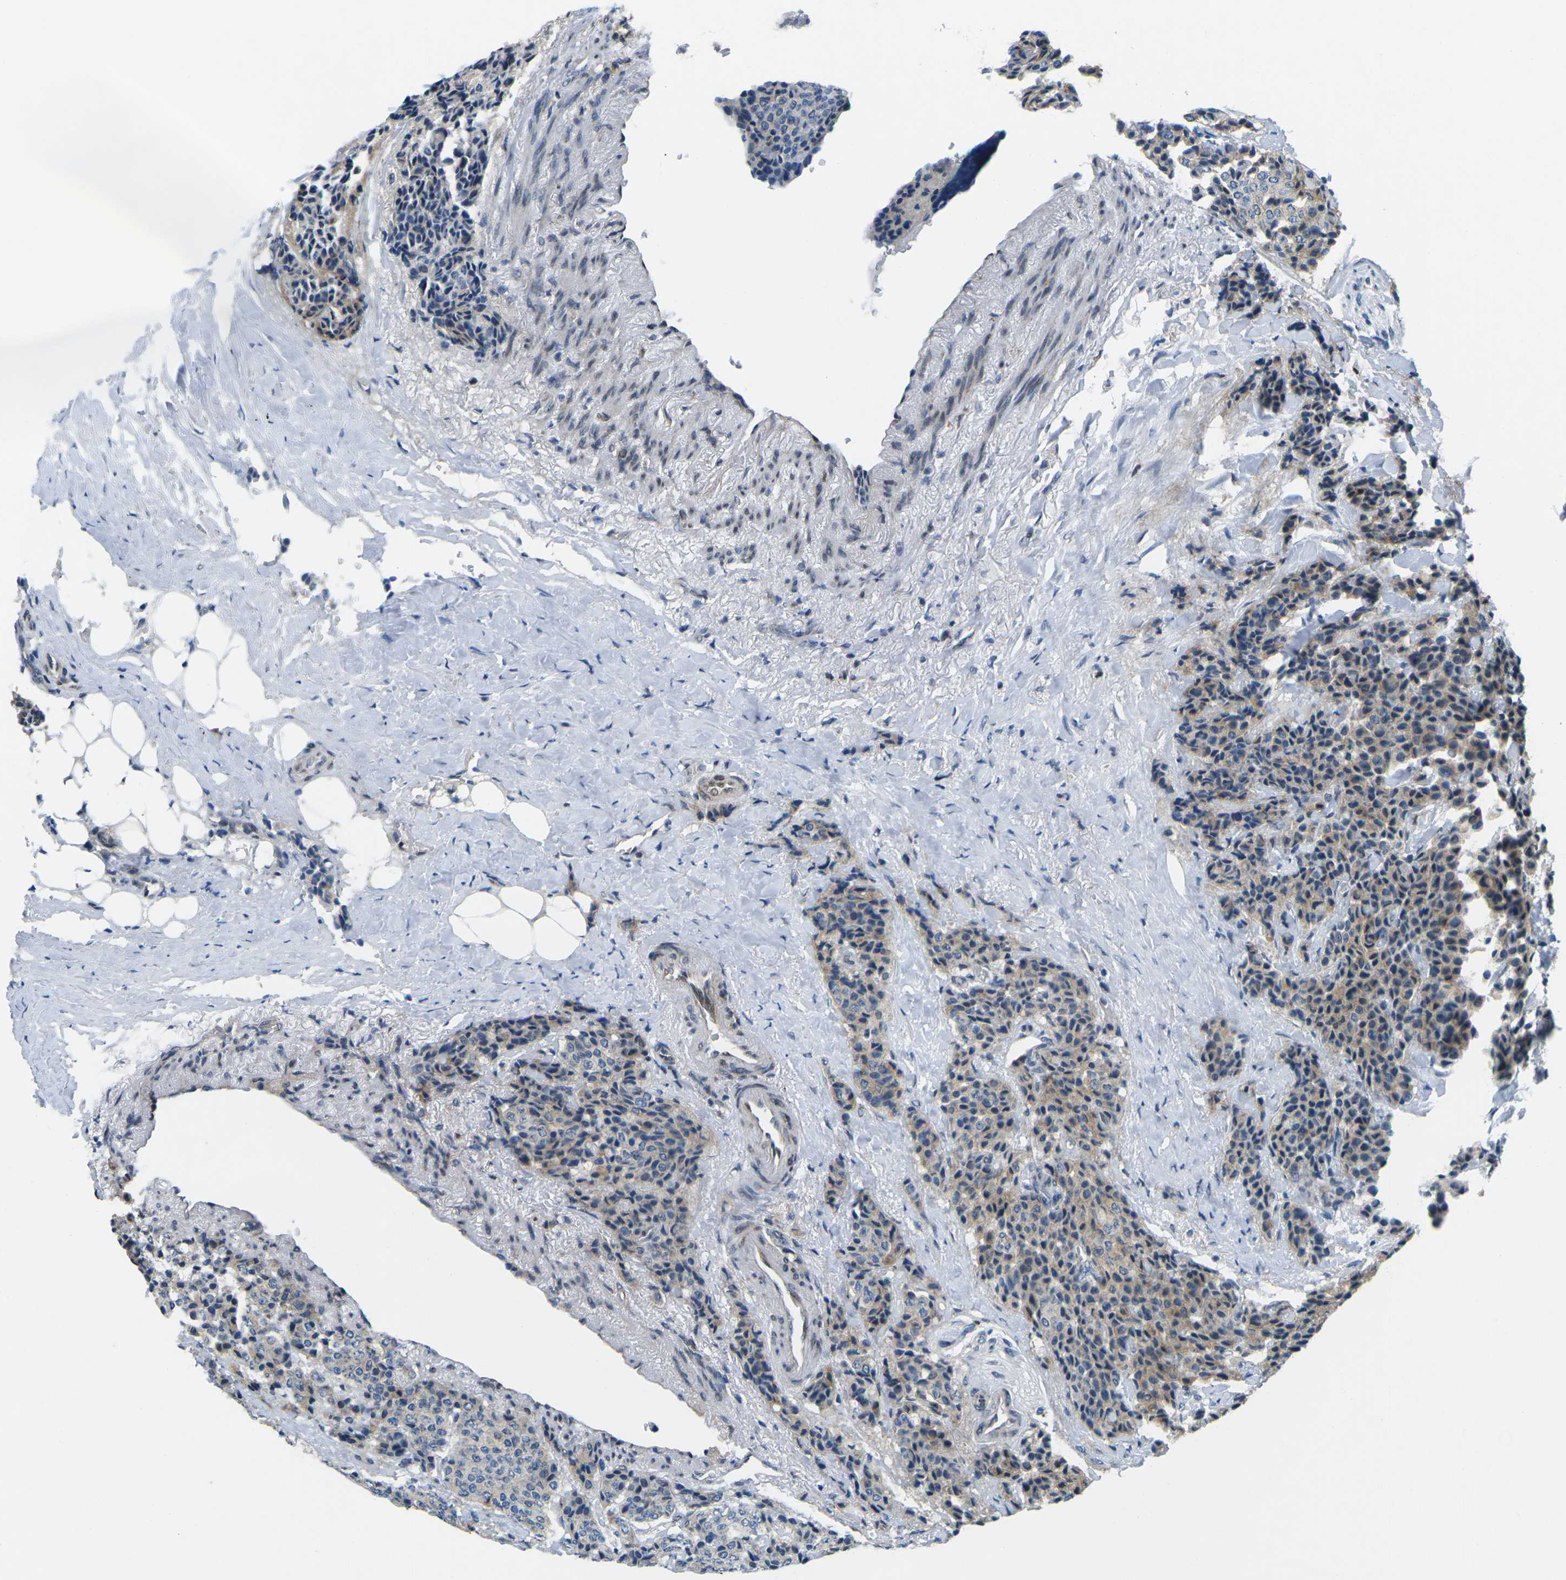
{"staining": {"intensity": "moderate", "quantity": "<25%", "location": "cytoplasmic/membranous,nuclear"}, "tissue": "carcinoid", "cell_type": "Tumor cells", "image_type": "cancer", "snomed": [{"axis": "morphology", "description": "Carcinoid, malignant, NOS"}, {"axis": "topography", "description": "Colon"}], "caption": "This is a micrograph of immunohistochemistry staining of carcinoid, which shows moderate positivity in the cytoplasmic/membranous and nuclear of tumor cells.", "gene": "MBNL1", "patient": {"sex": "female", "age": 61}}